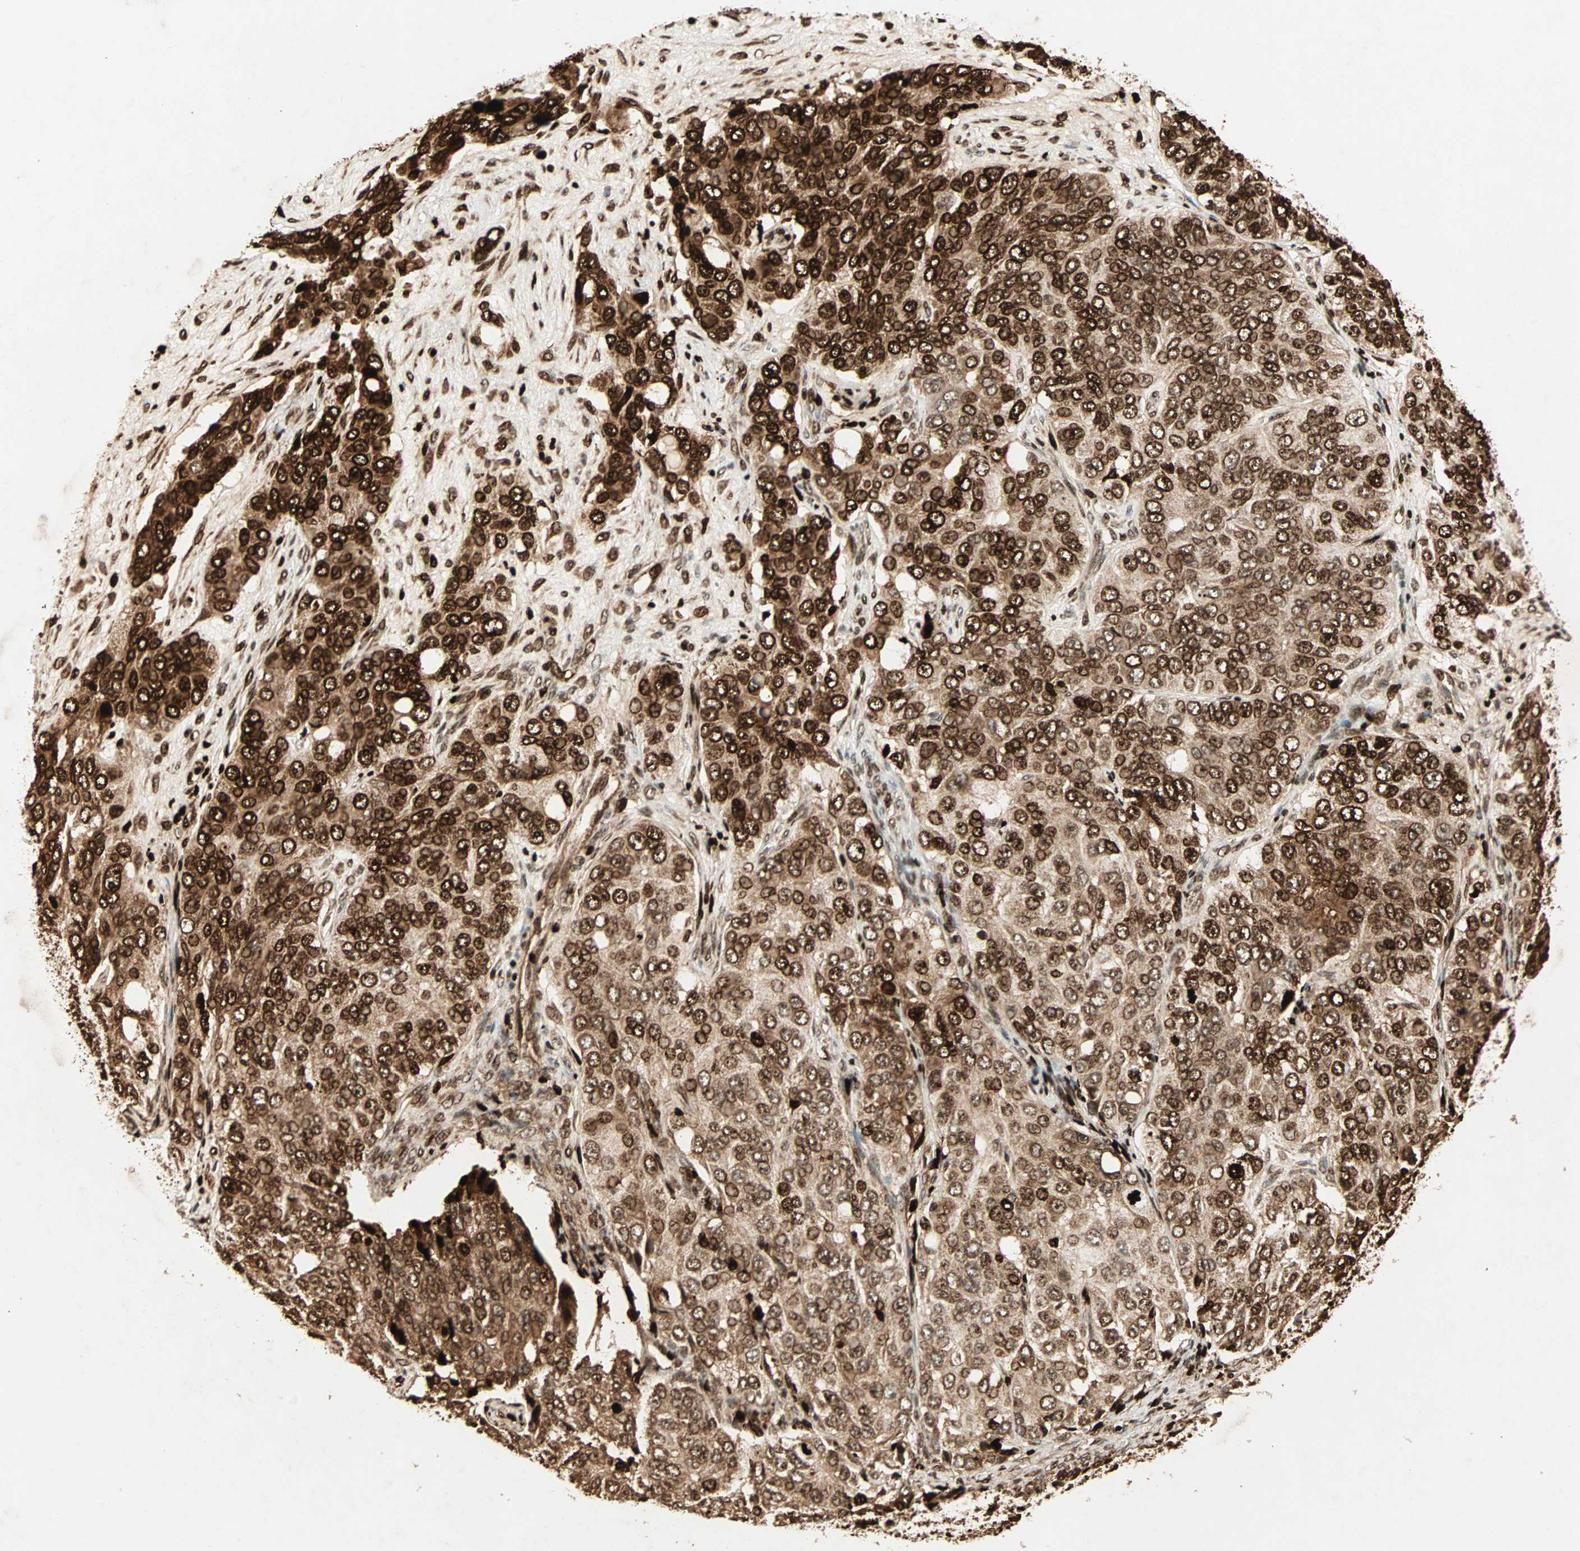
{"staining": {"intensity": "strong", "quantity": ">75%", "location": "cytoplasmic/membranous,nuclear"}, "tissue": "ovarian cancer", "cell_type": "Tumor cells", "image_type": "cancer", "snomed": [{"axis": "morphology", "description": "Carcinoma, endometroid"}, {"axis": "topography", "description": "Ovary"}], "caption": "Strong cytoplasmic/membranous and nuclear protein expression is present in about >75% of tumor cells in ovarian cancer (endometroid carcinoma).", "gene": "RFFL", "patient": {"sex": "female", "age": 51}}